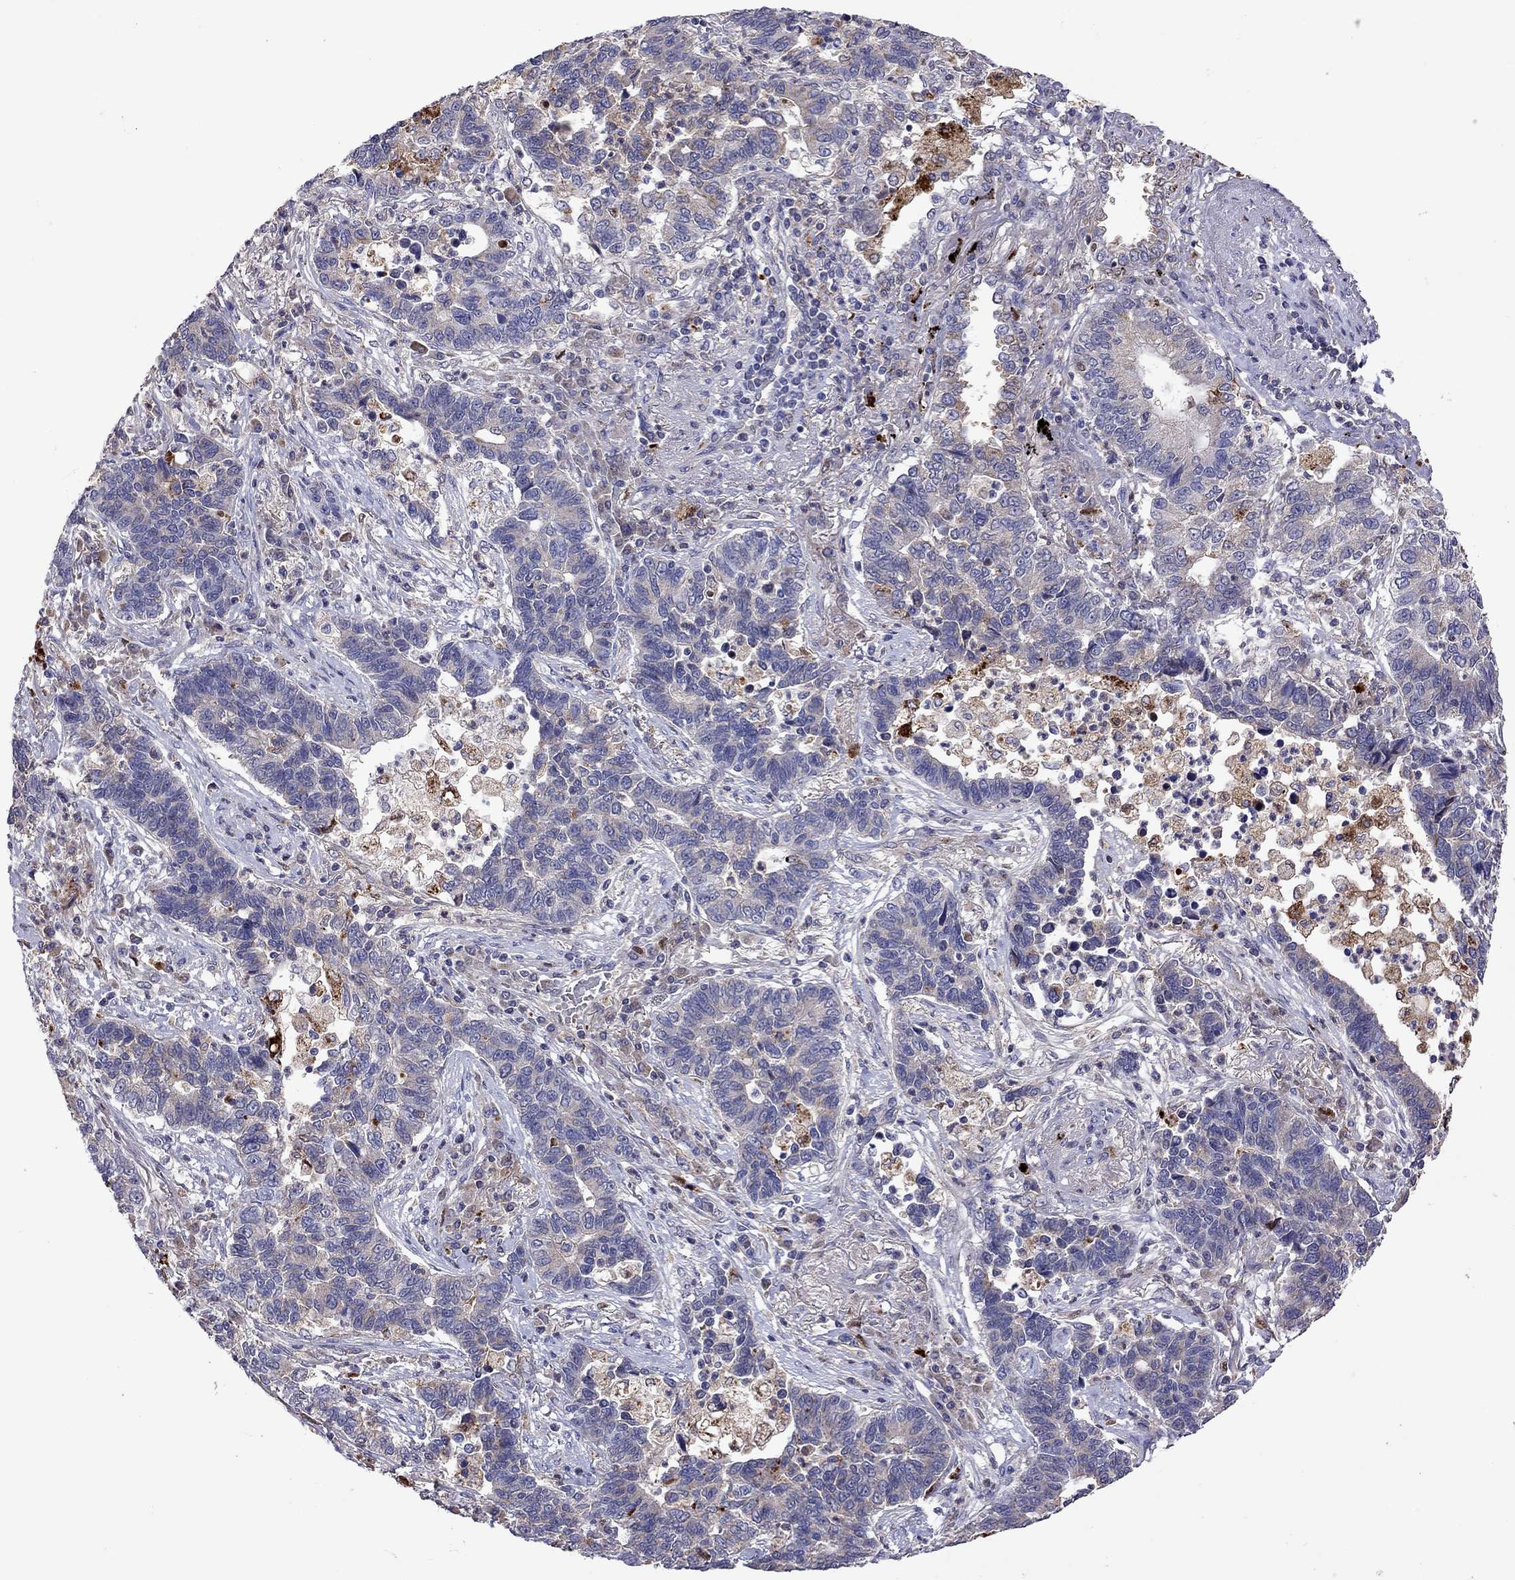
{"staining": {"intensity": "negative", "quantity": "none", "location": "none"}, "tissue": "lung cancer", "cell_type": "Tumor cells", "image_type": "cancer", "snomed": [{"axis": "morphology", "description": "Adenocarcinoma, NOS"}, {"axis": "topography", "description": "Lung"}], "caption": "This is an immunohistochemistry (IHC) photomicrograph of lung adenocarcinoma. There is no staining in tumor cells.", "gene": "SERPINA3", "patient": {"sex": "female", "age": 57}}